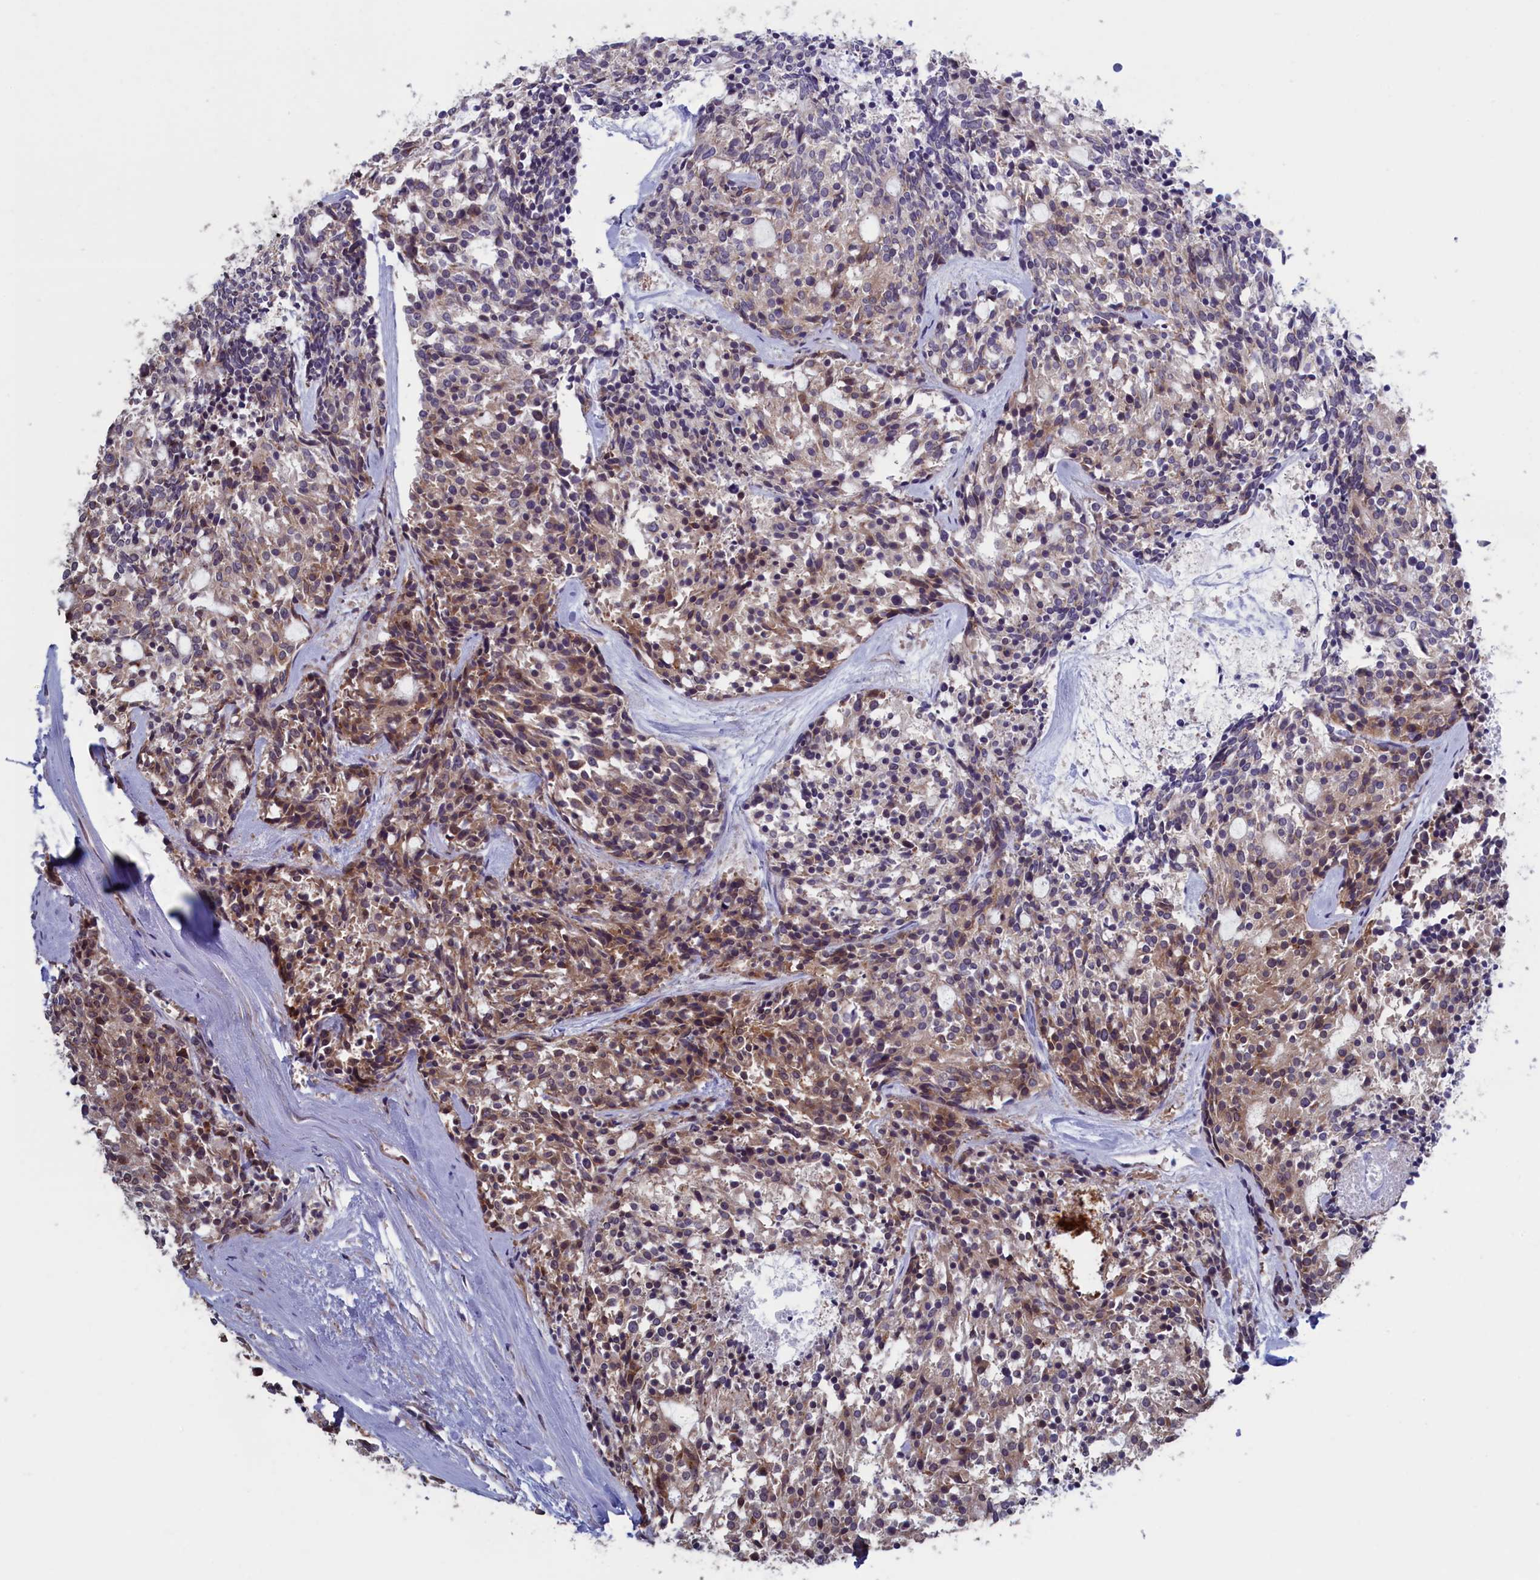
{"staining": {"intensity": "moderate", "quantity": "<25%", "location": "cytoplasmic/membranous"}, "tissue": "carcinoid", "cell_type": "Tumor cells", "image_type": "cancer", "snomed": [{"axis": "morphology", "description": "Carcinoid, malignant, NOS"}, {"axis": "topography", "description": "Pancreas"}], "caption": "Immunohistochemical staining of human malignant carcinoid displays moderate cytoplasmic/membranous protein positivity in about <25% of tumor cells.", "gene": "LSG1", "patient": {"sex": "female", "age": 54}}